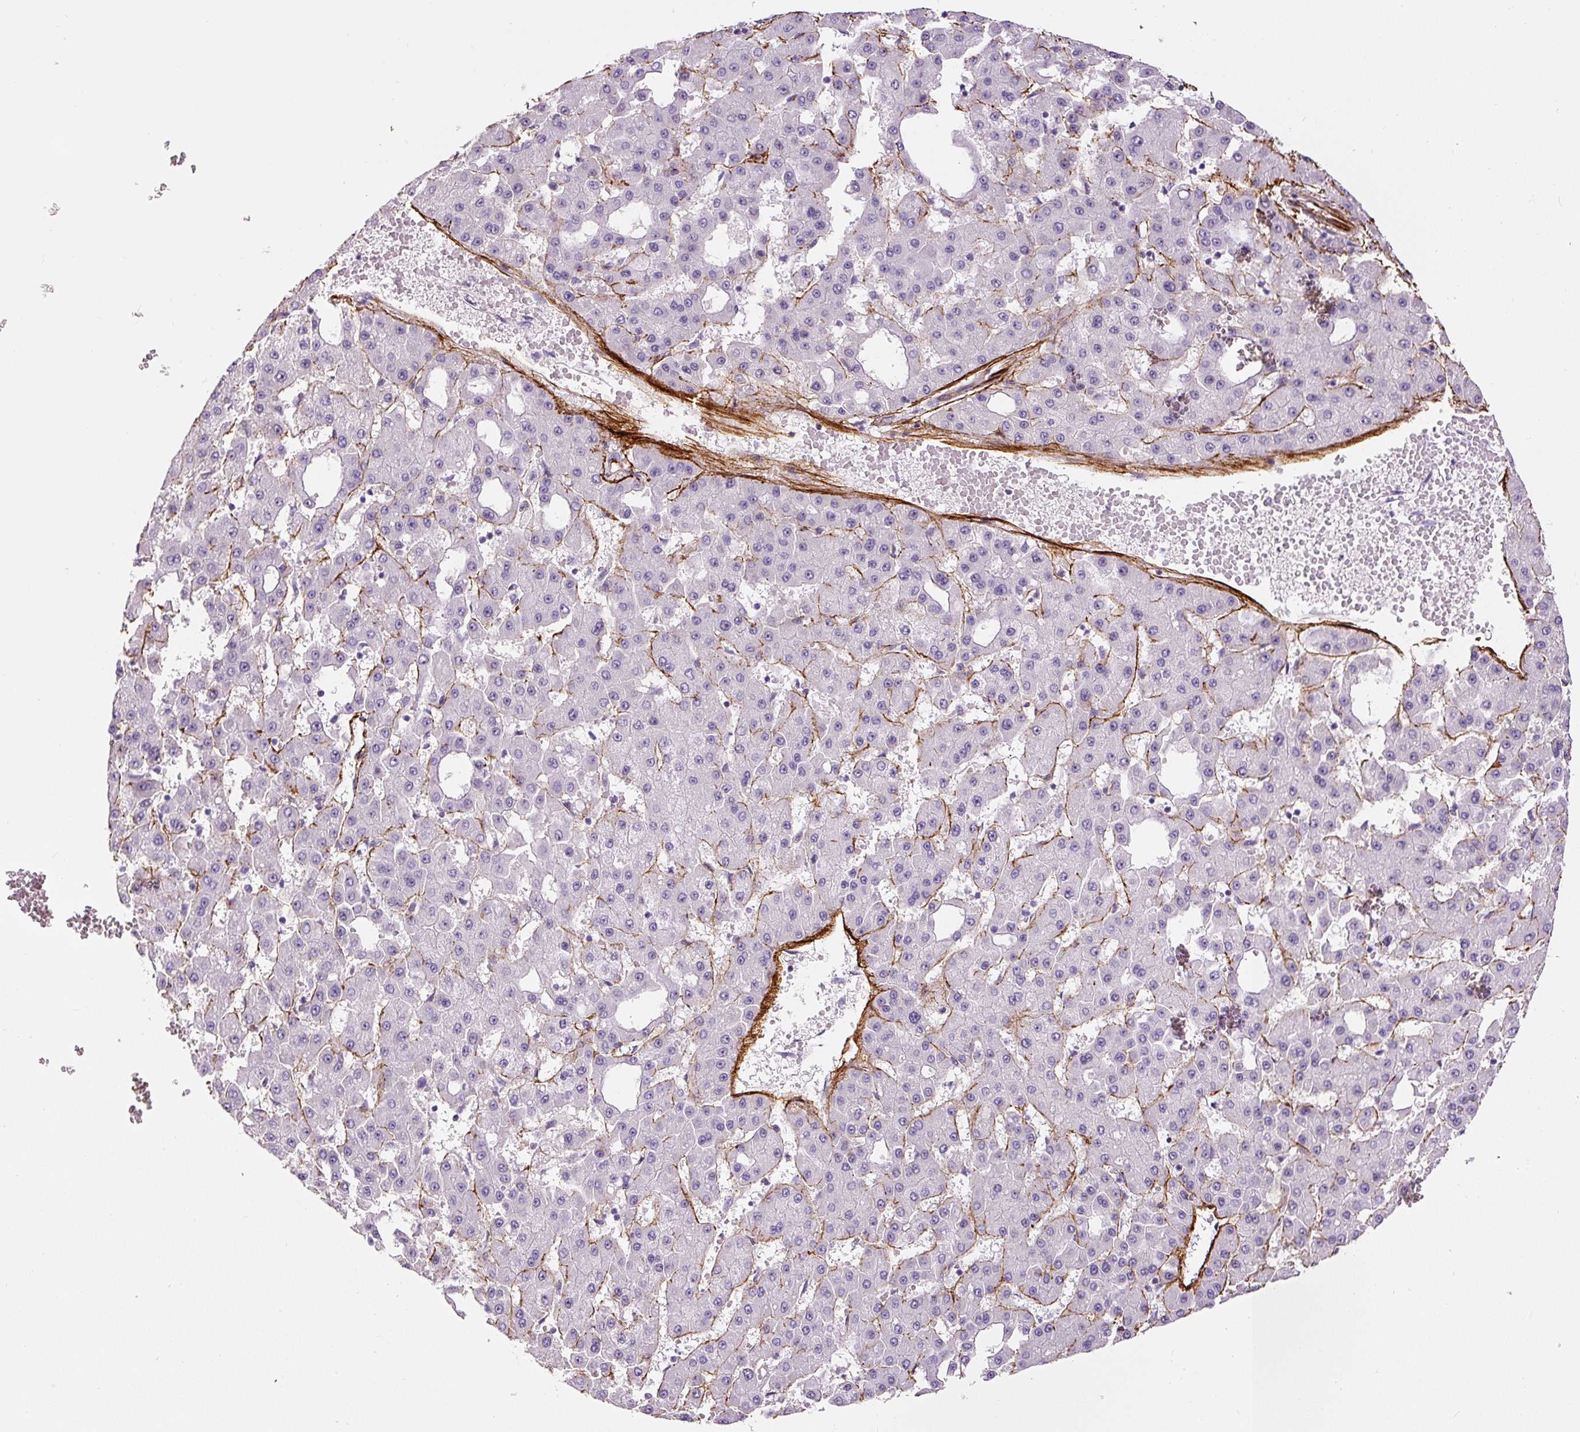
{"staining": {"intensity": "negative", "quantity": "none", "location": "none"}, "tissue": "liver cancer", "cell_type": "Tumor cells", "image_type": "cancer", "snomed": [{"axis": "morphology", "description": "Carcinoma, Hepatocellular, NOS"}, {"axis": "topography", "description": "Liver"}], "caption": "Immunohistochemistry micrograph of human liver hepatocellular carcinoma stained for a protein (brown), which shows no expression in tumor cells.", "gene": "FBN1", "patient": {"sex": "male", "age": 47}}